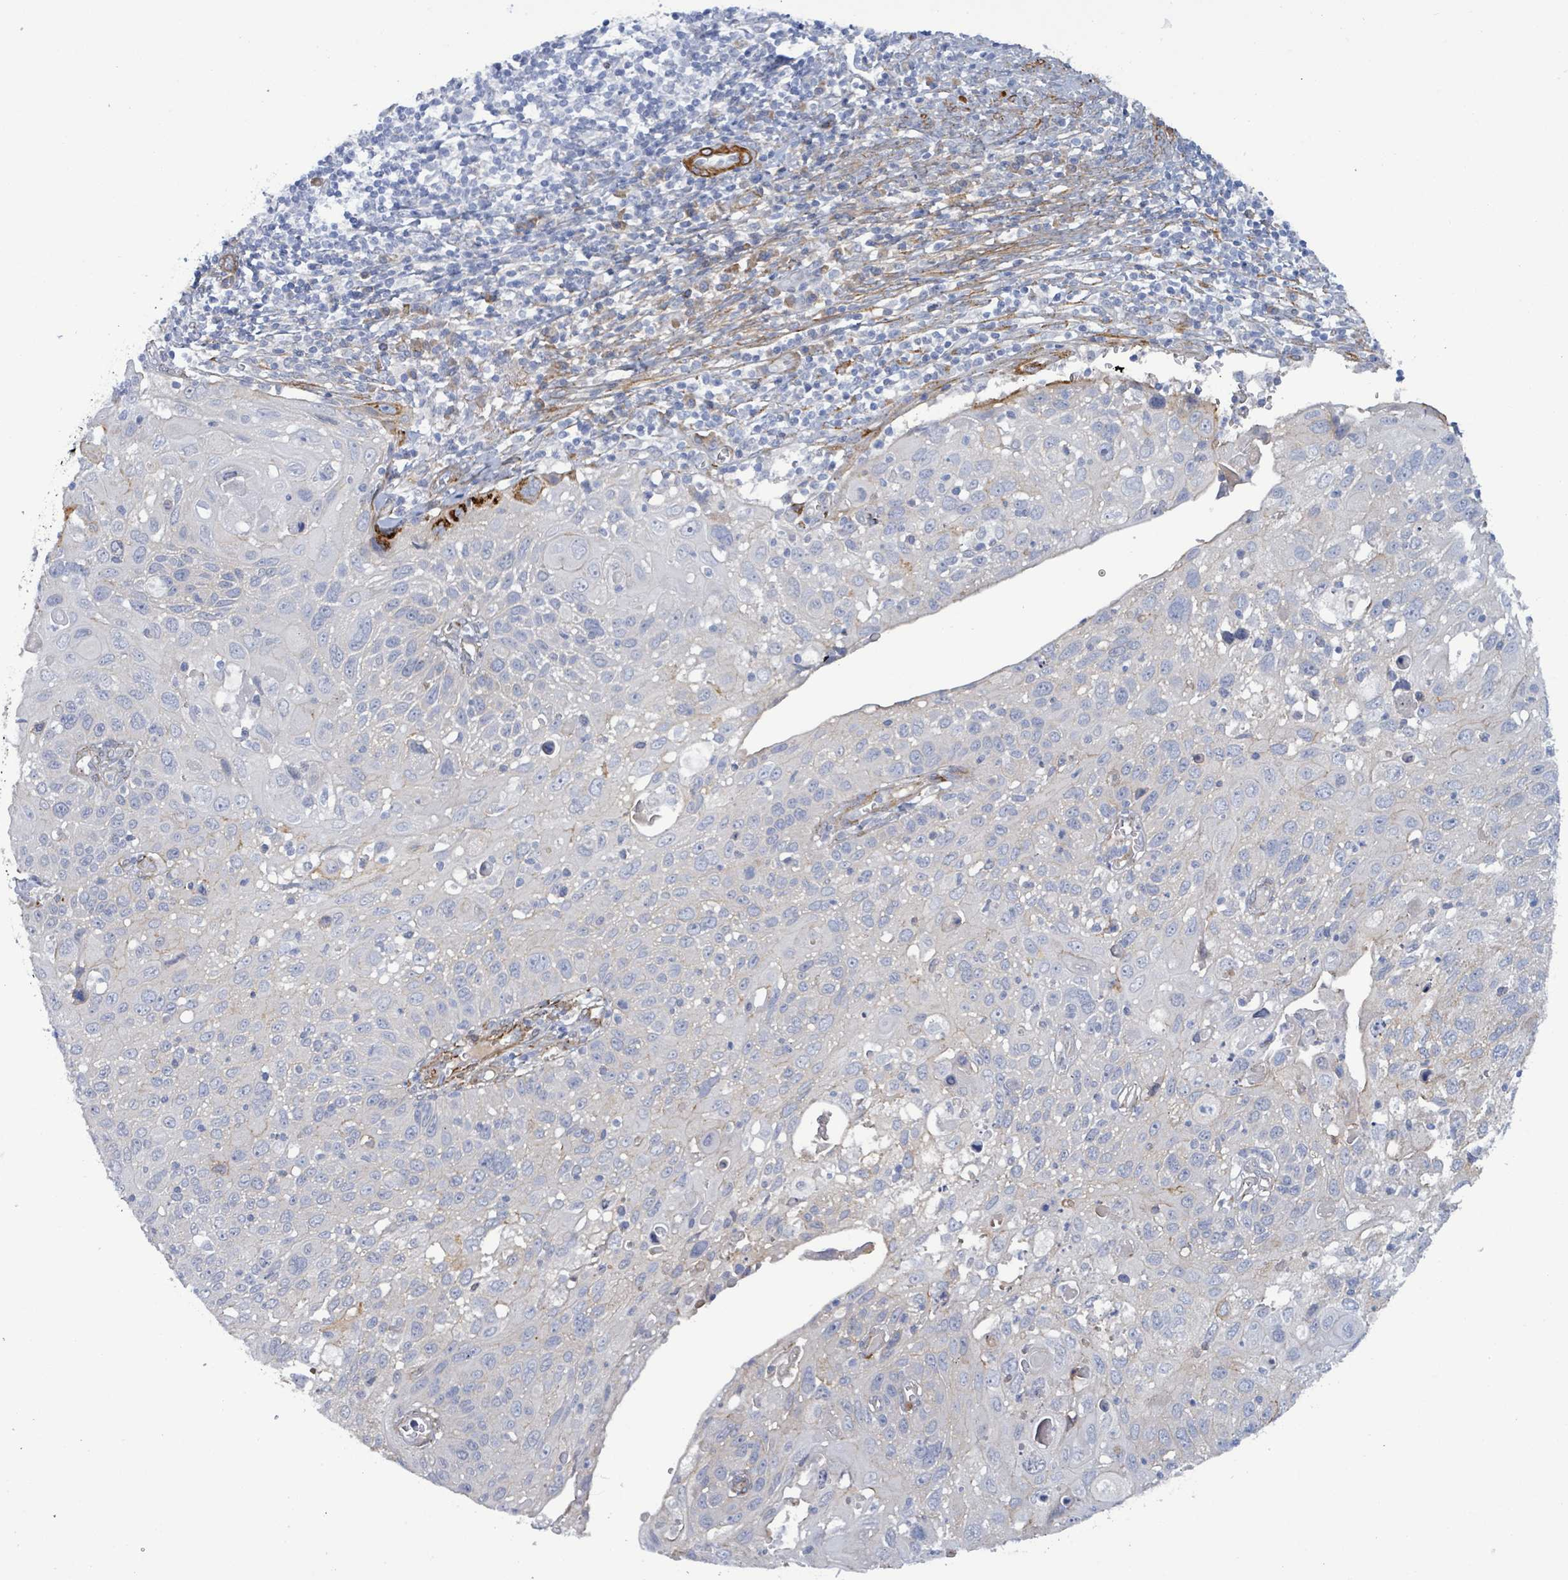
{"staining": {"intensity": "negative", "quantity": "none", "location": "none"}, "tissue": "cervical cancer", "cell_type": "Tumor cells", "image_type": "cancer", "snomed": [{"axis": "morphology", "description": "Squamous cell carcinoma, NOS"}, {"axis": "topography", "description": "Cervix"}], "caption": "The micrograph displays no significant expression in tumor cells of cervical squamous cell carcinoma.", "gene": "DMRTC1B", "patient": {"sex": "female", "age": 70}}